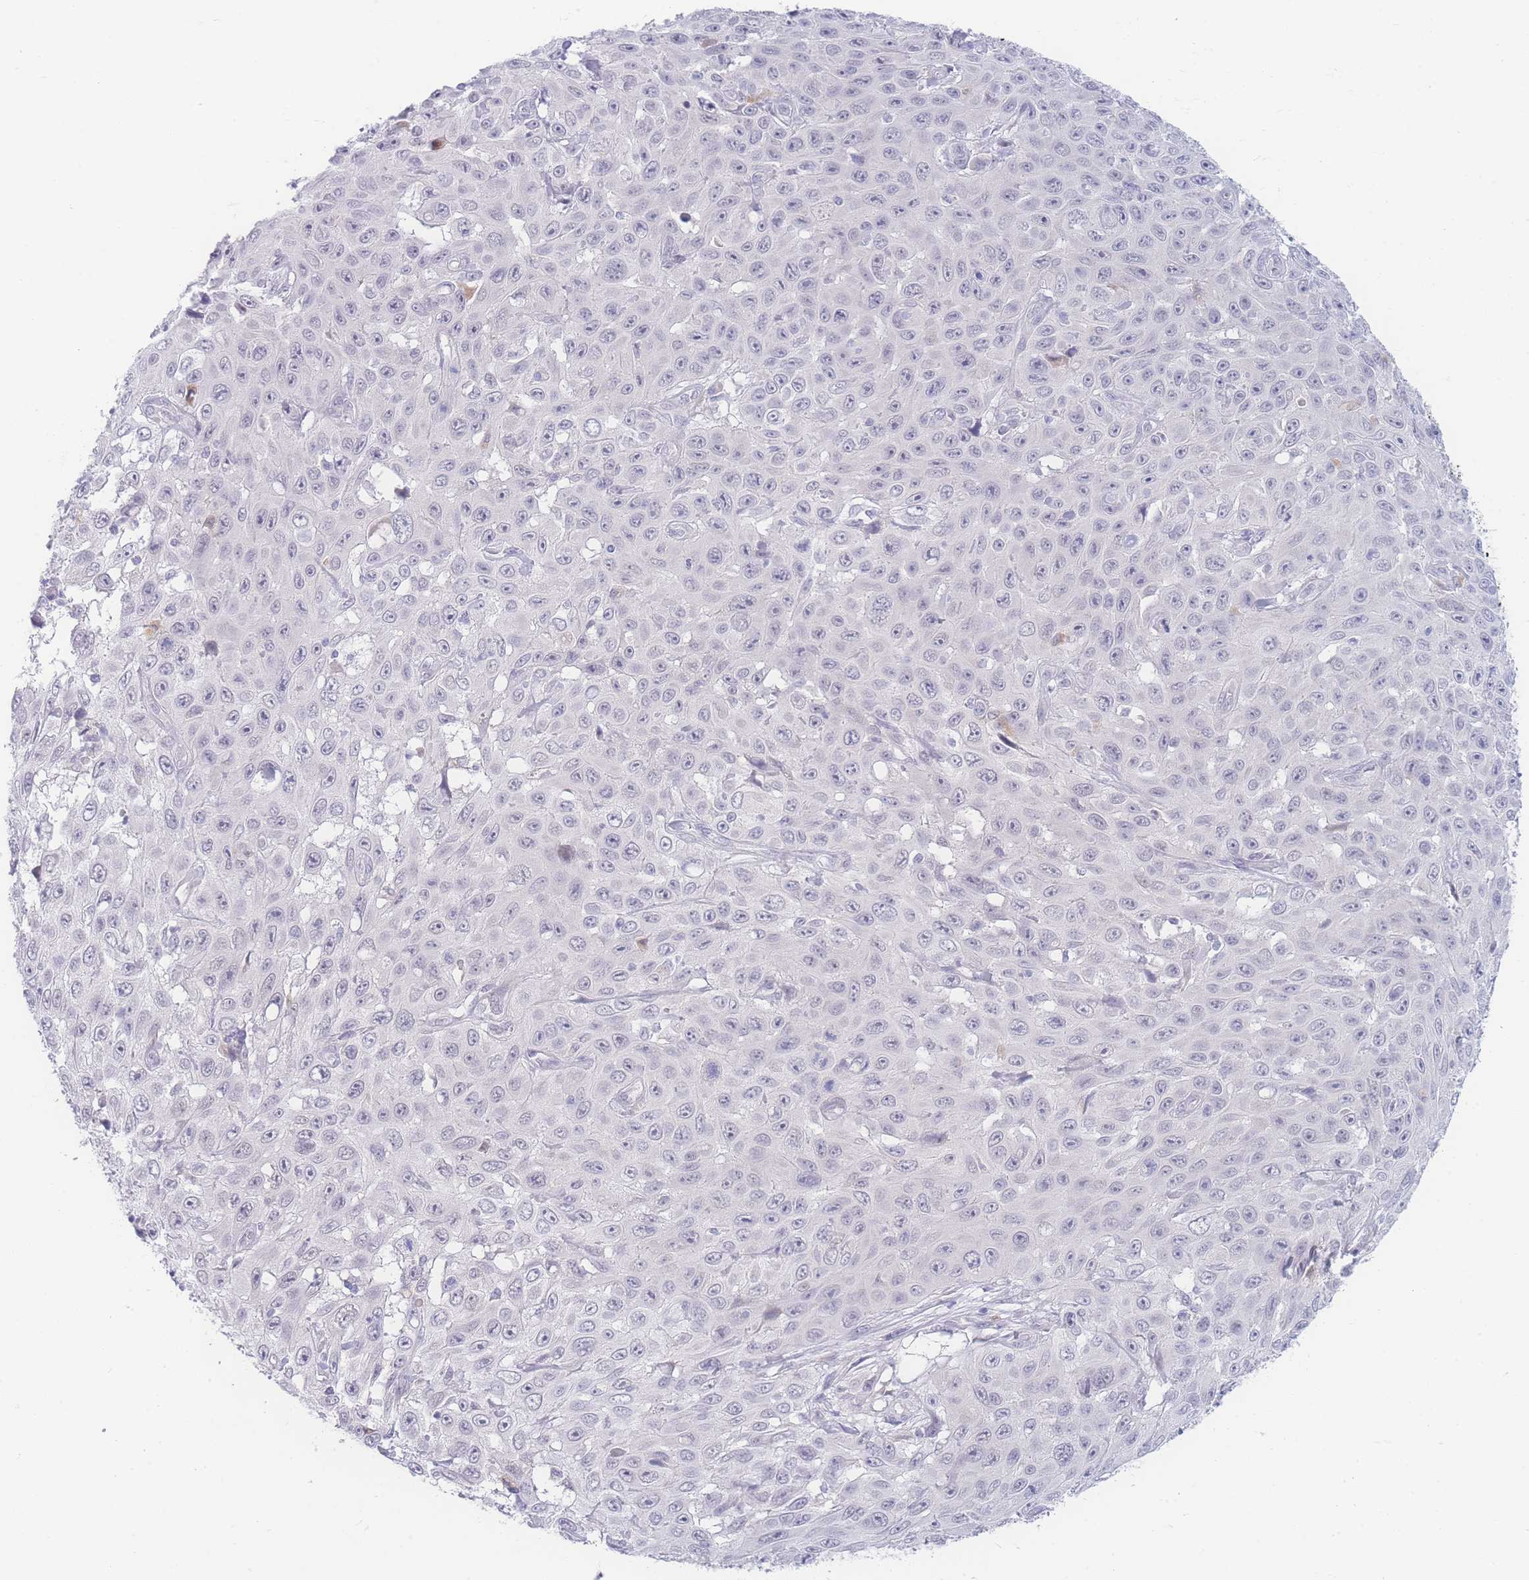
{"staining": {"intensity": "negative", "quantity": "none", "location": "none"}, "tissue": "skin cancer", "cell_type": "Tumor cells", "image_type": "cancer", "snomed": [{"axis": "morphology", "description": "Squamous cell carcinoma, NOS"}, {"axis": "topography", "description": "Skin"}], "caption": "Immunohistochemistry micrograph of neoplastic tissue: human squamous cell carcinoma (skin) stained with DAB (3,3'-diaminobenzidine) exhibits no significant protein positivity in tumor cells.", "gene": "PRSS22", "patient": {"sex": "male", "age": 82}}